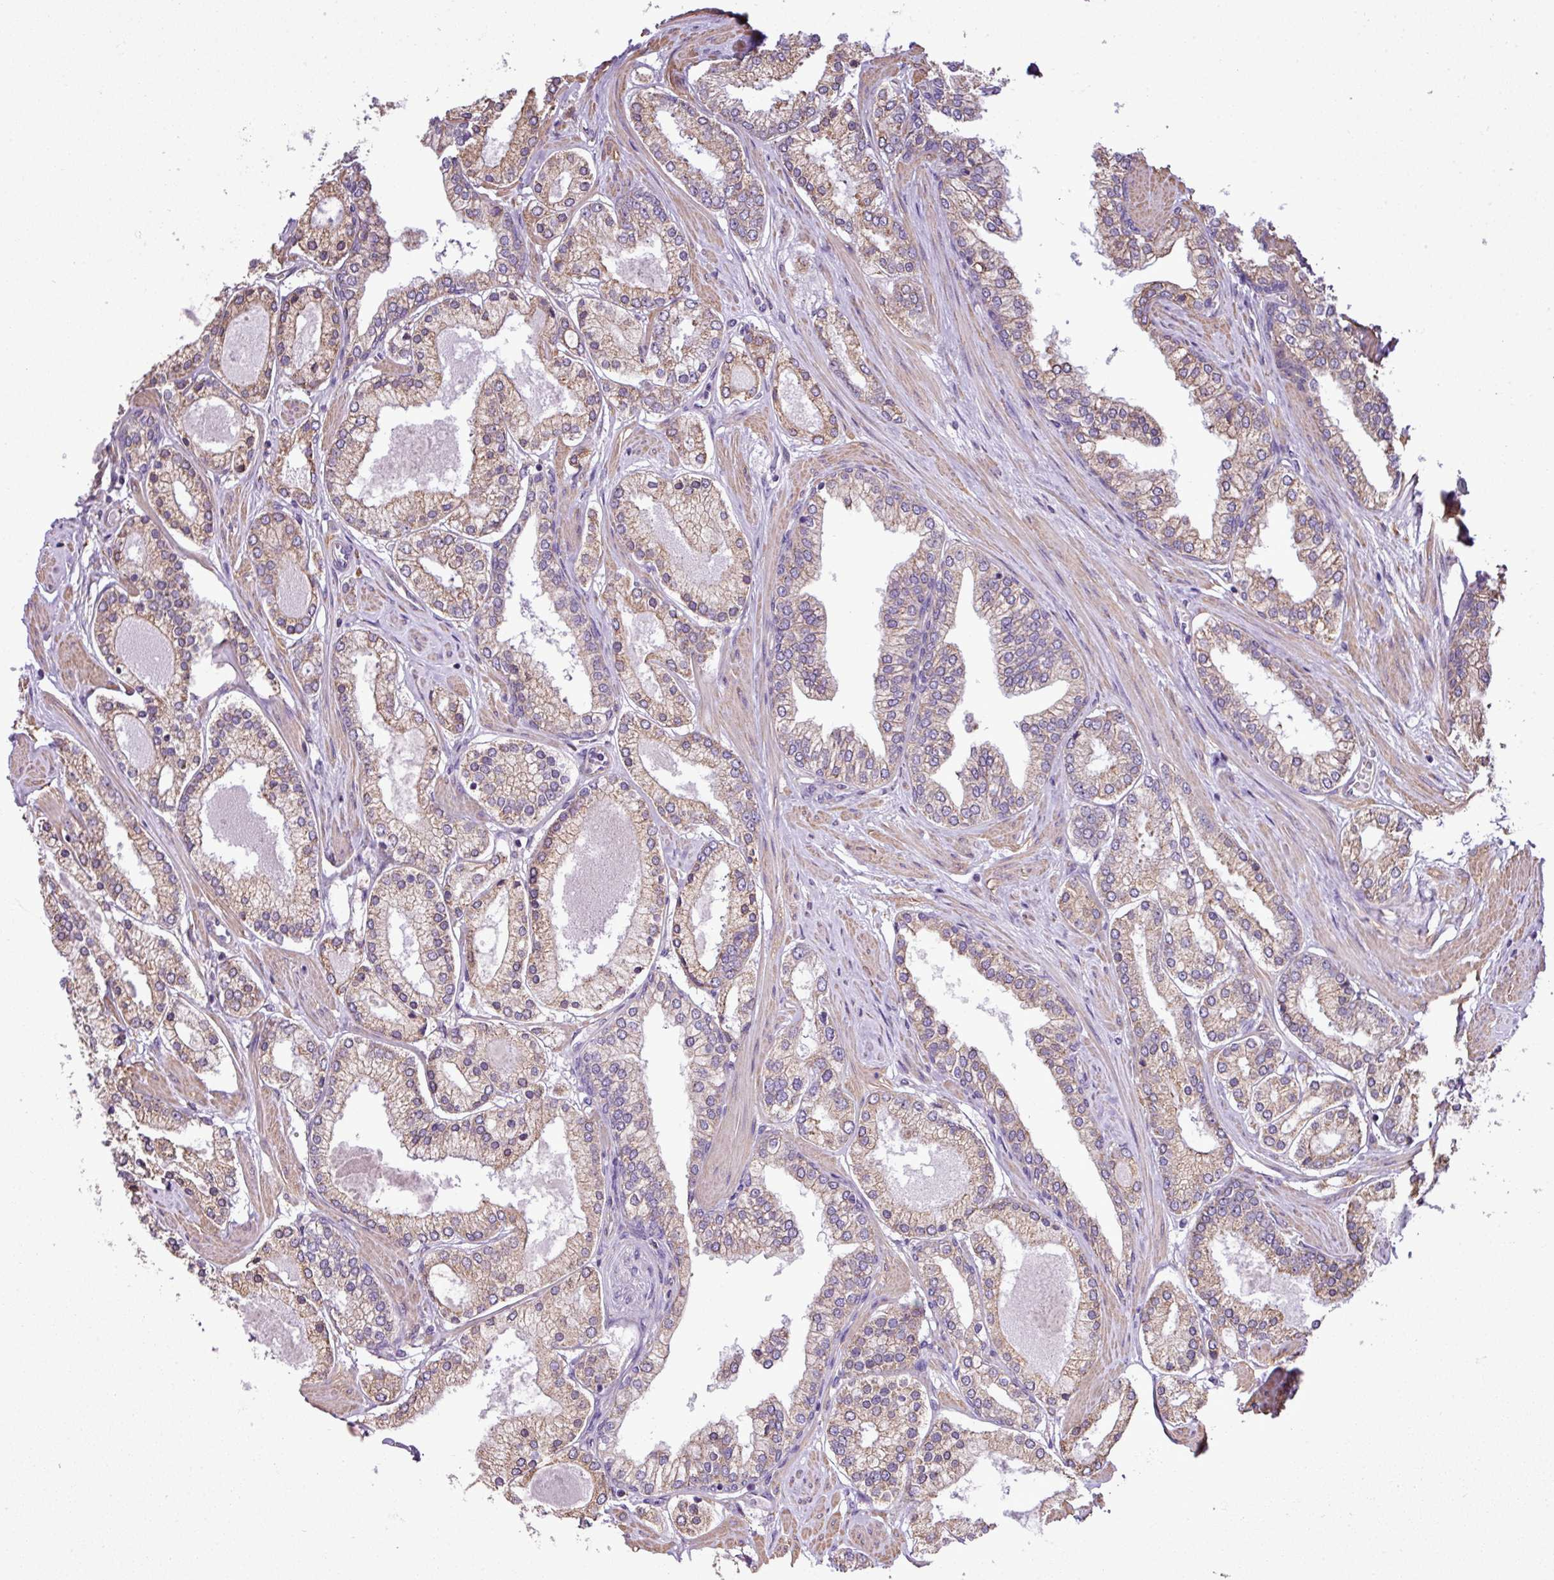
{"staining": {"intensity": "weak", "quantity": "25%-75%", "location": "cytoplasmic/membranous"}, "tissue": "prostate cancer", "cell_type": "Tumor cells", "image_type": "cancer", "snomed": [{"axis": "morphology", "description": "Adenocarcinoma, Low grade"}, {"axis": "topography", "description": "Prostate"}], "caption": "Protein expression analysis of prostate cancer (low-grade adenocarcinoma) shows weak cytoplasmic/membranous positivity in about 25%-75% of tumor cells.", "gene": "ZSCAN5A", "patient": {"sex": "male", "age": 42}}